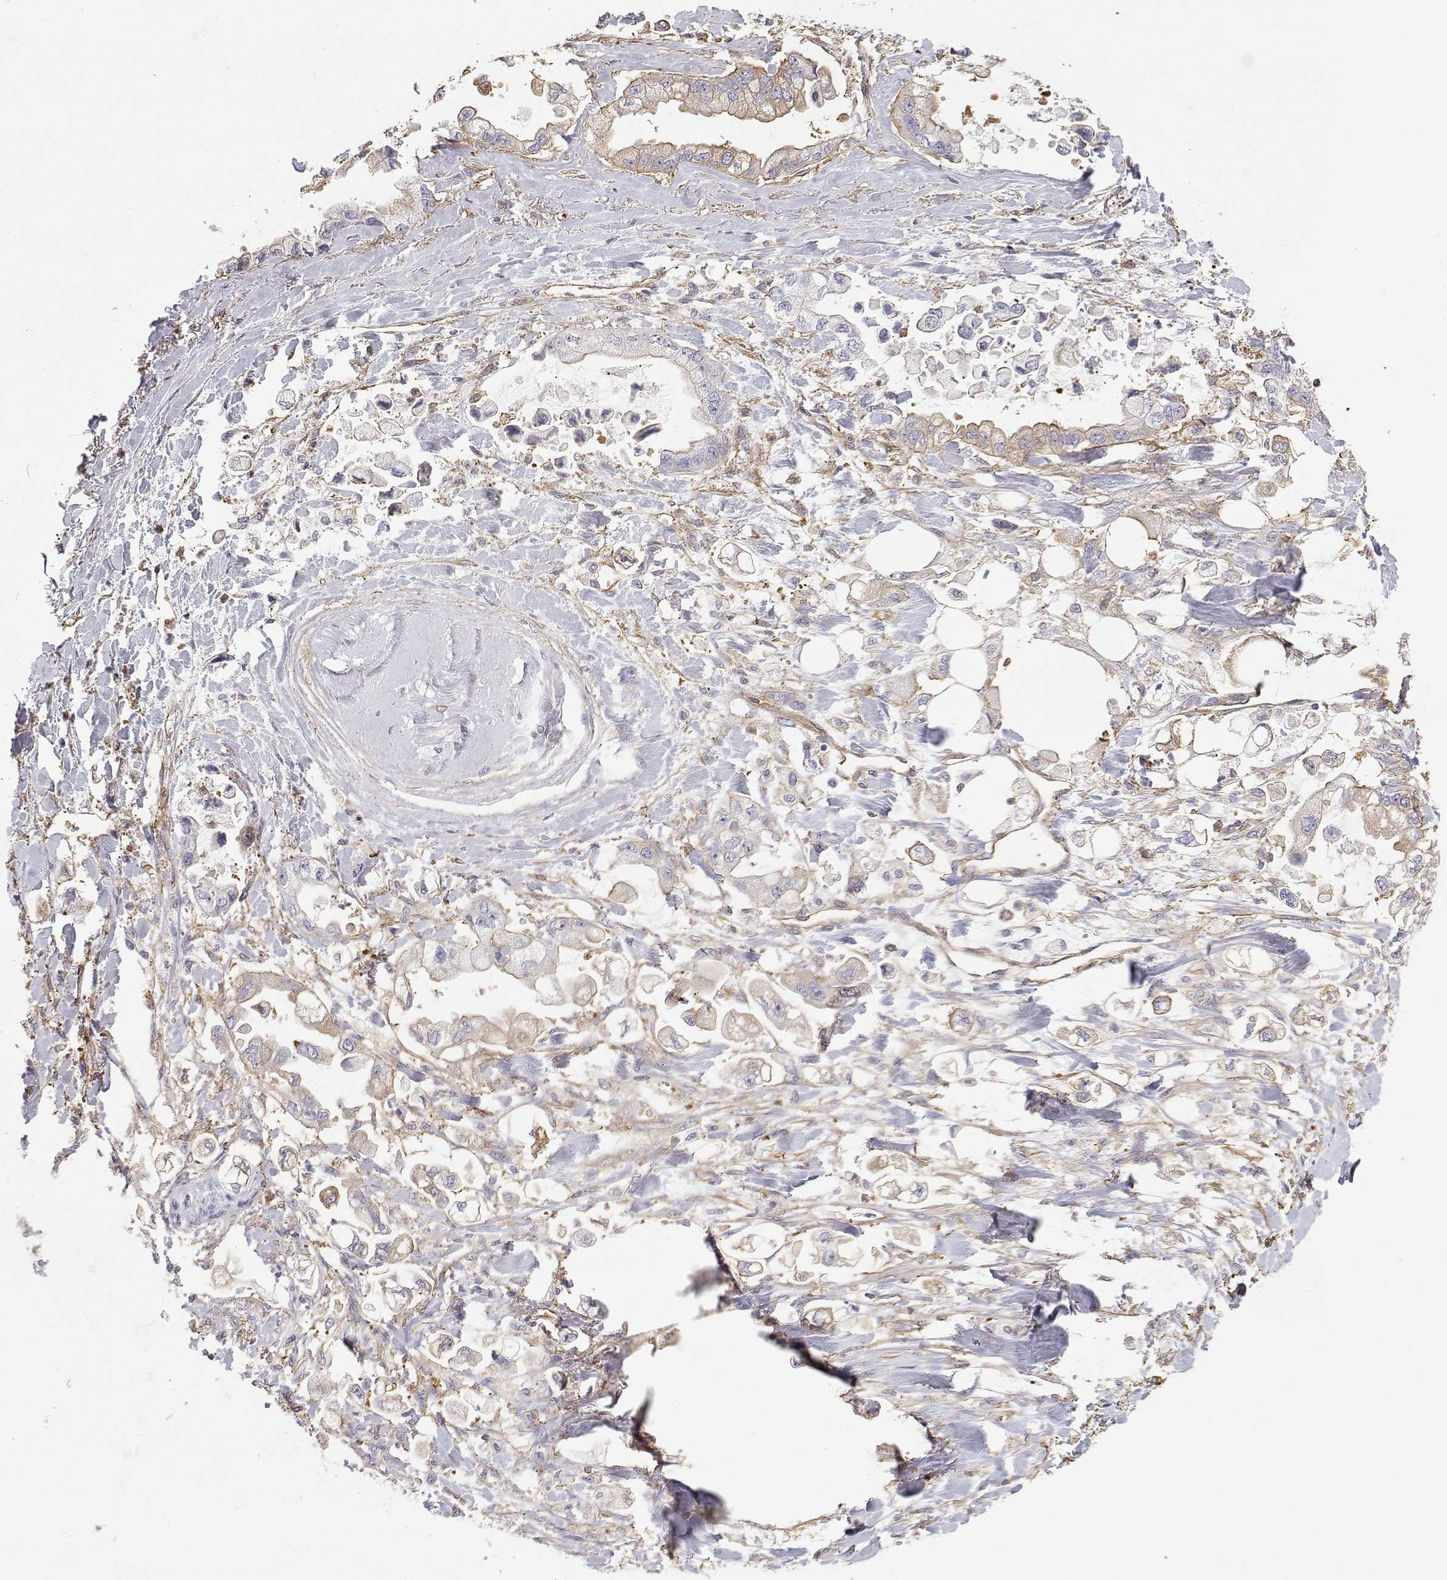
{"staining": {"intensity": "weak", "quantity": "<25%", "location": "cytoplasmic/membranous"}, "tissue": "stomach cancer", "cell_type": "Tumor cells", "image_type": "cancer", "snomed": [{"axis": "morphology", "description": "Adenocarcinoma, NOS"}, {"axis": "topography", "description": "Stomach"}], "caption": "The micrograph displays no staining of tumor cells in stomach adenocarcinoma.", "gene": "MYH9", "patient": {"sex": "male", "age": 62}}